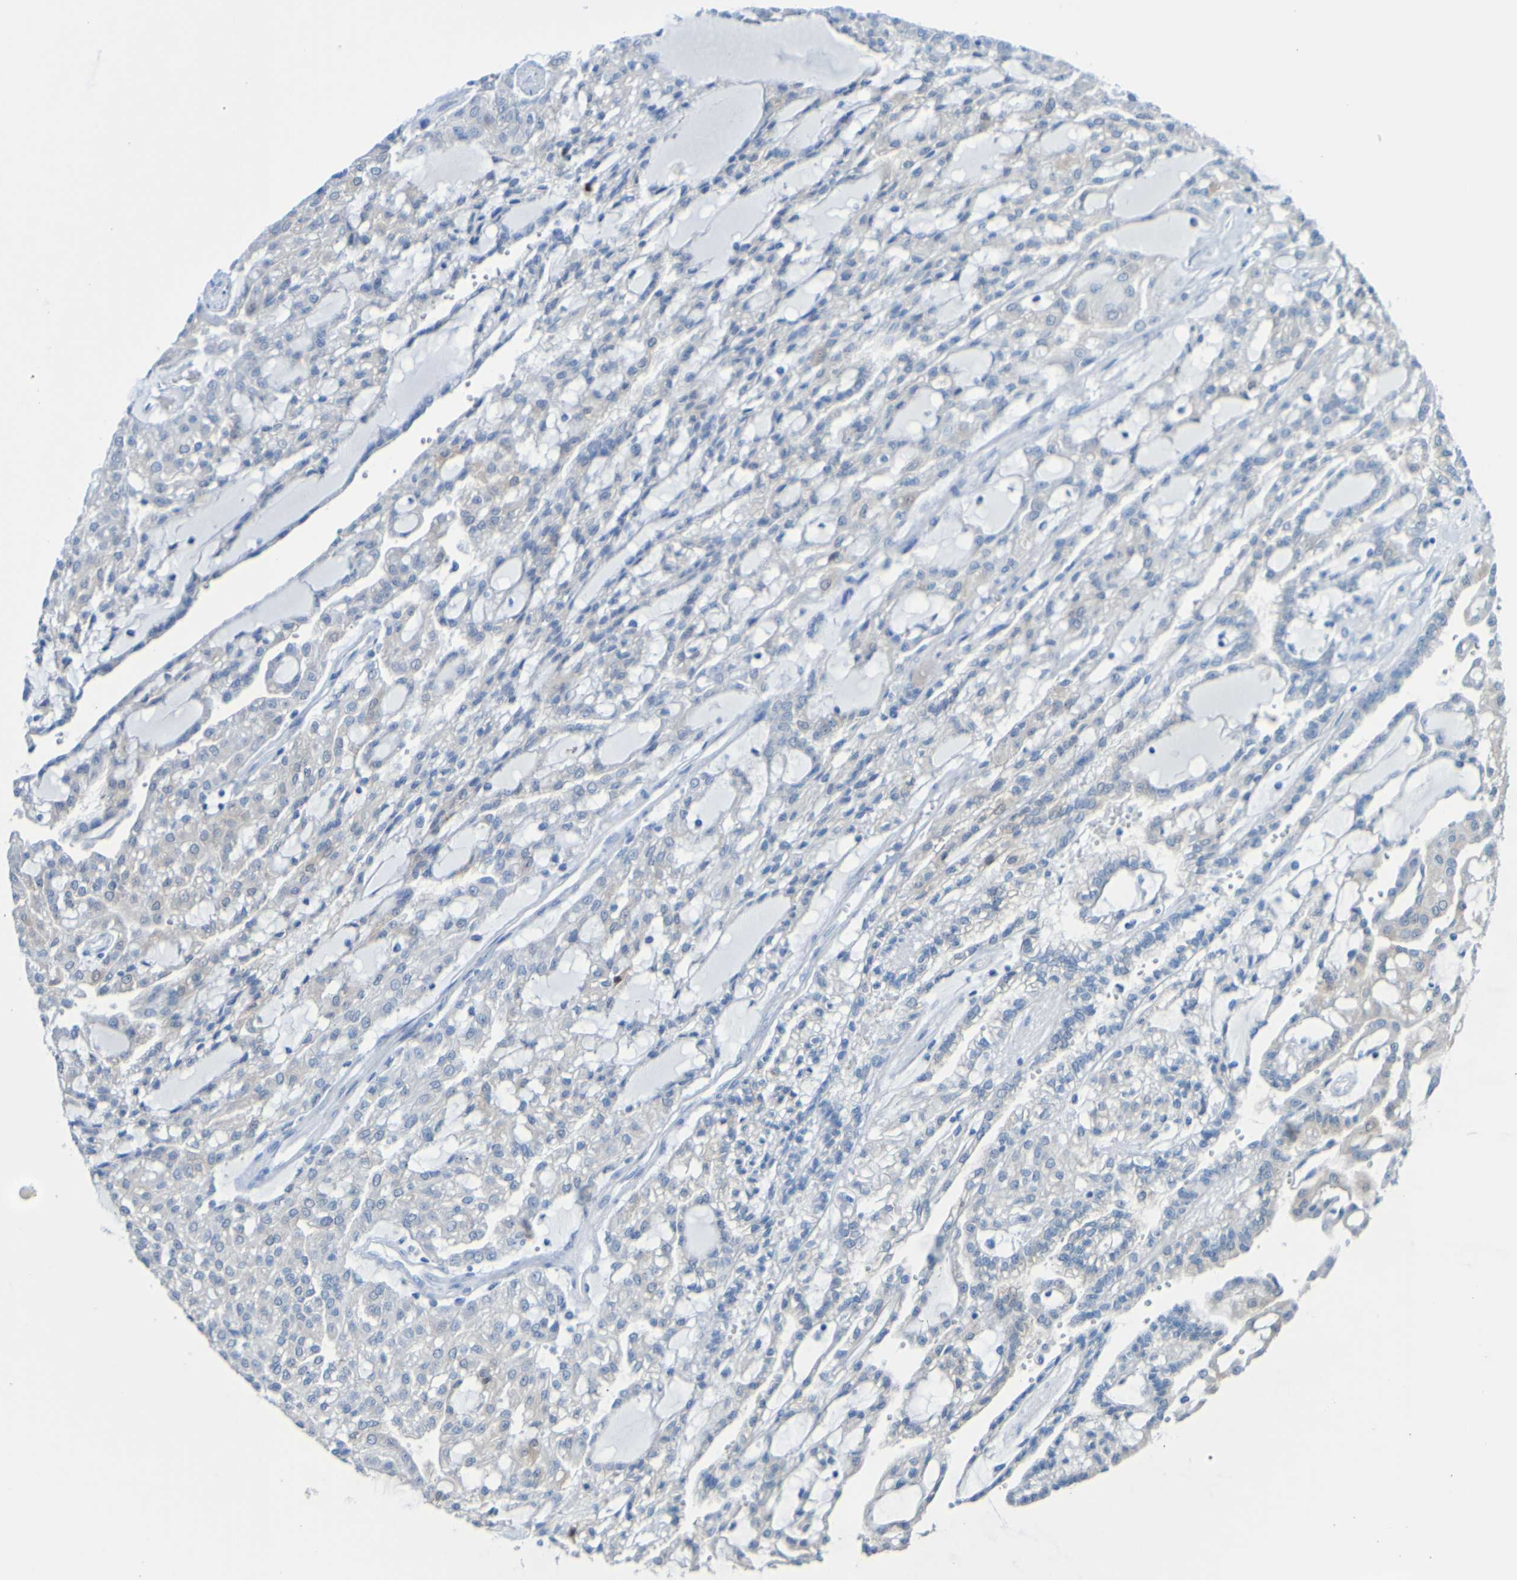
{"staining": {"intensity": "weak", "quantity": "25%-75%", "location": "cytoplasmic/membranous"}, "tissue": "renal cancer", "cell_type": "Tumor cells", "image_type": "cancer", "snomed": [{"axis": "morphology", "description": "Adenocarcinoma, NOS"}, {"axis": "topography", "description": "Kidney"}], "caption": "Immunohistochemical staining of renal cancer (adenocarcinoma) demonstrates weak cytoplasmic/membranous protein positivity in approximately 25%-75% of tumor cells.", "gene": "ACMSD", "patient": {"sex": "male", "age": 63}}